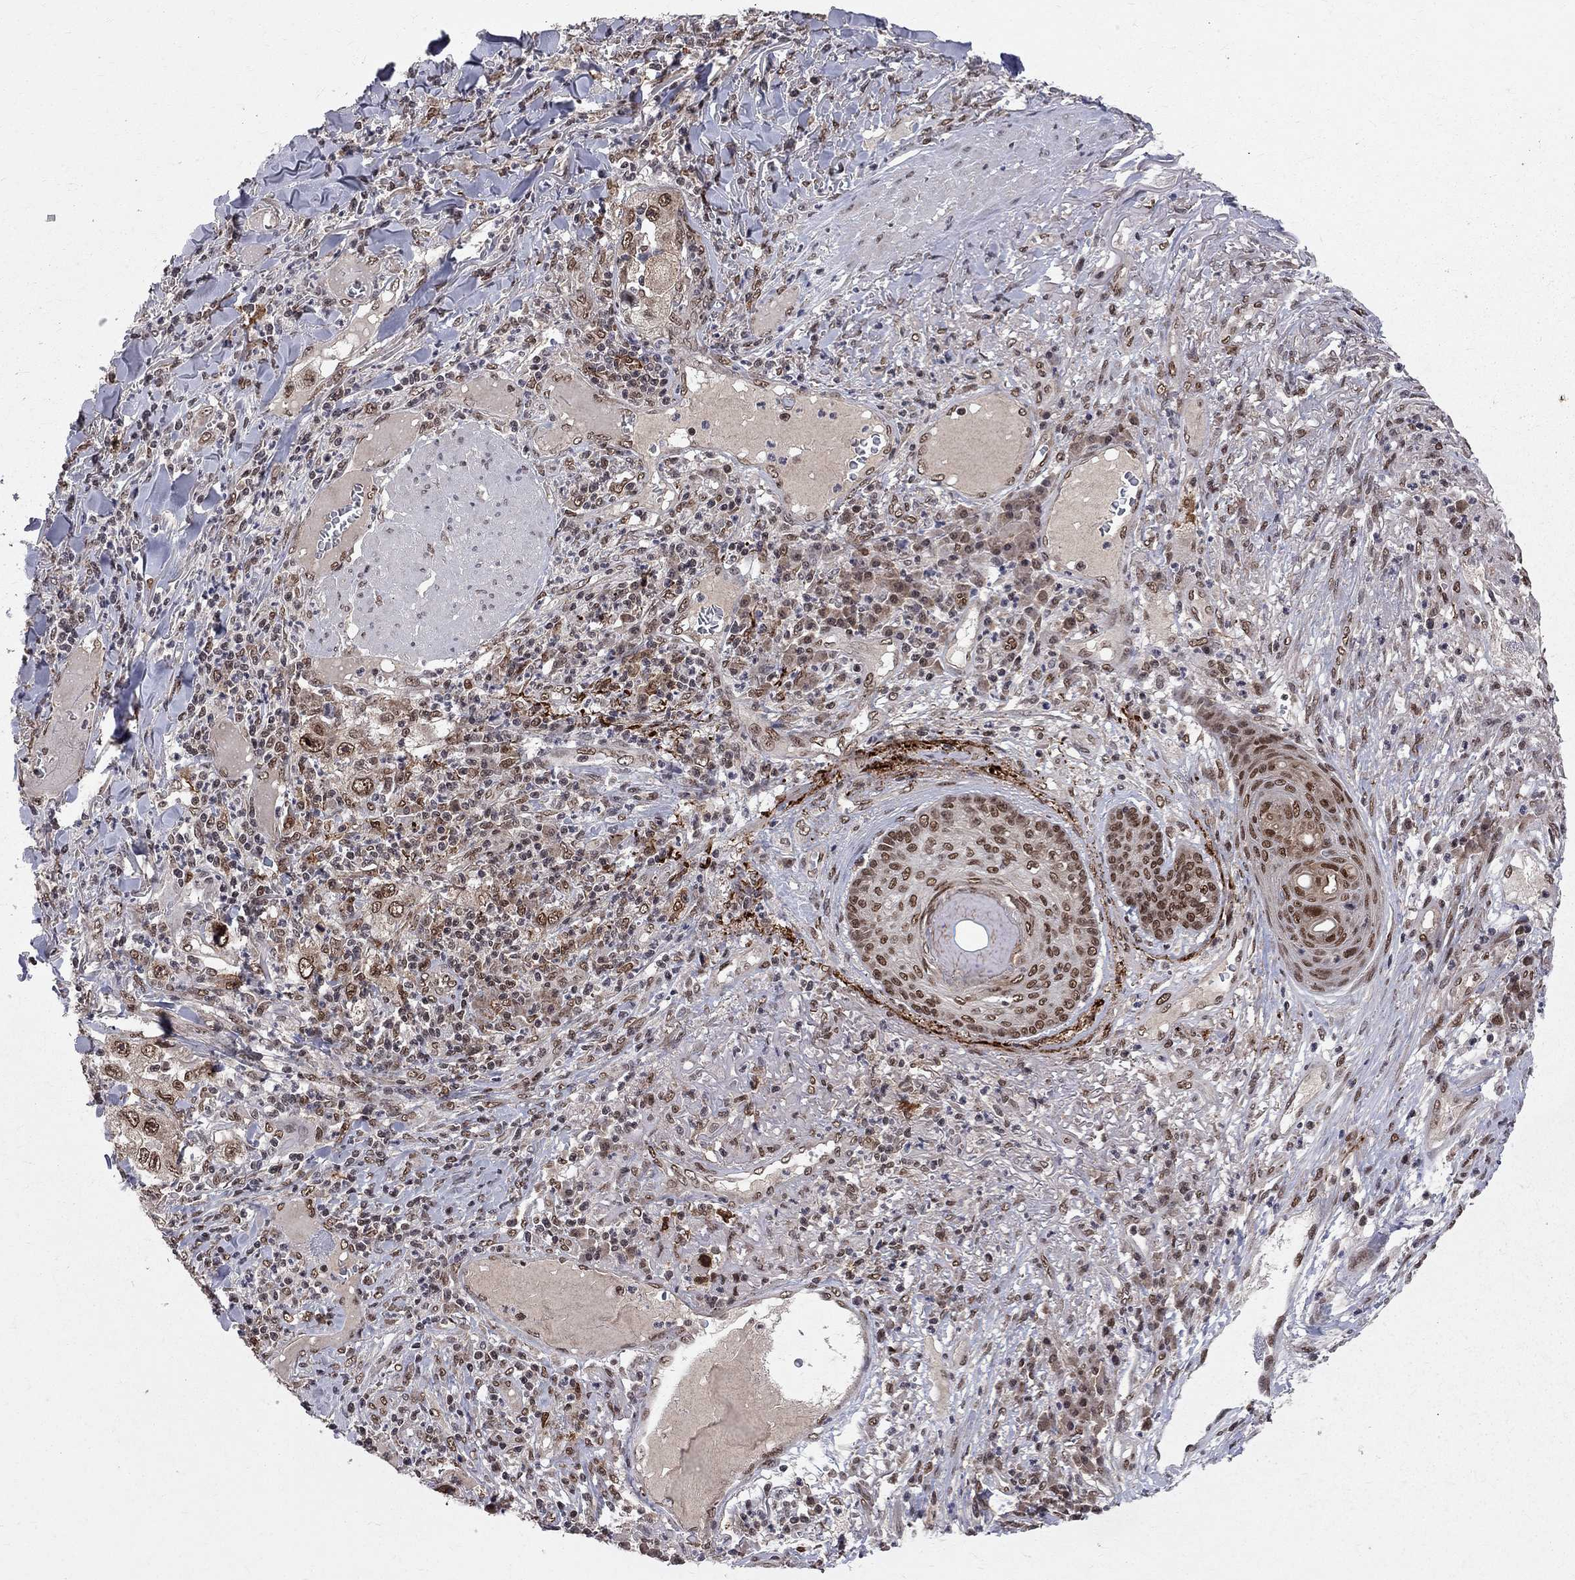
{"staining": {"intensity": "moderate", "quantity": ">75%", "location": "nuclear"}, "tissue": "skin cancer", "cell_type": "Tumor cells", "image_type": "cancer", "snomed": [{"axis": "morphology", "description": "Squamous cell carcinoma, NOS"}, {"axis": "topography", "description": "Skin"}], "caption": "Immunohistochemical staining of human skin cancer exhibits medium levels of moderate nuclear expression in about >75% of tumor cells.", "gene": "SAP30L", "patient": {"sex": "male", "age": 82}}